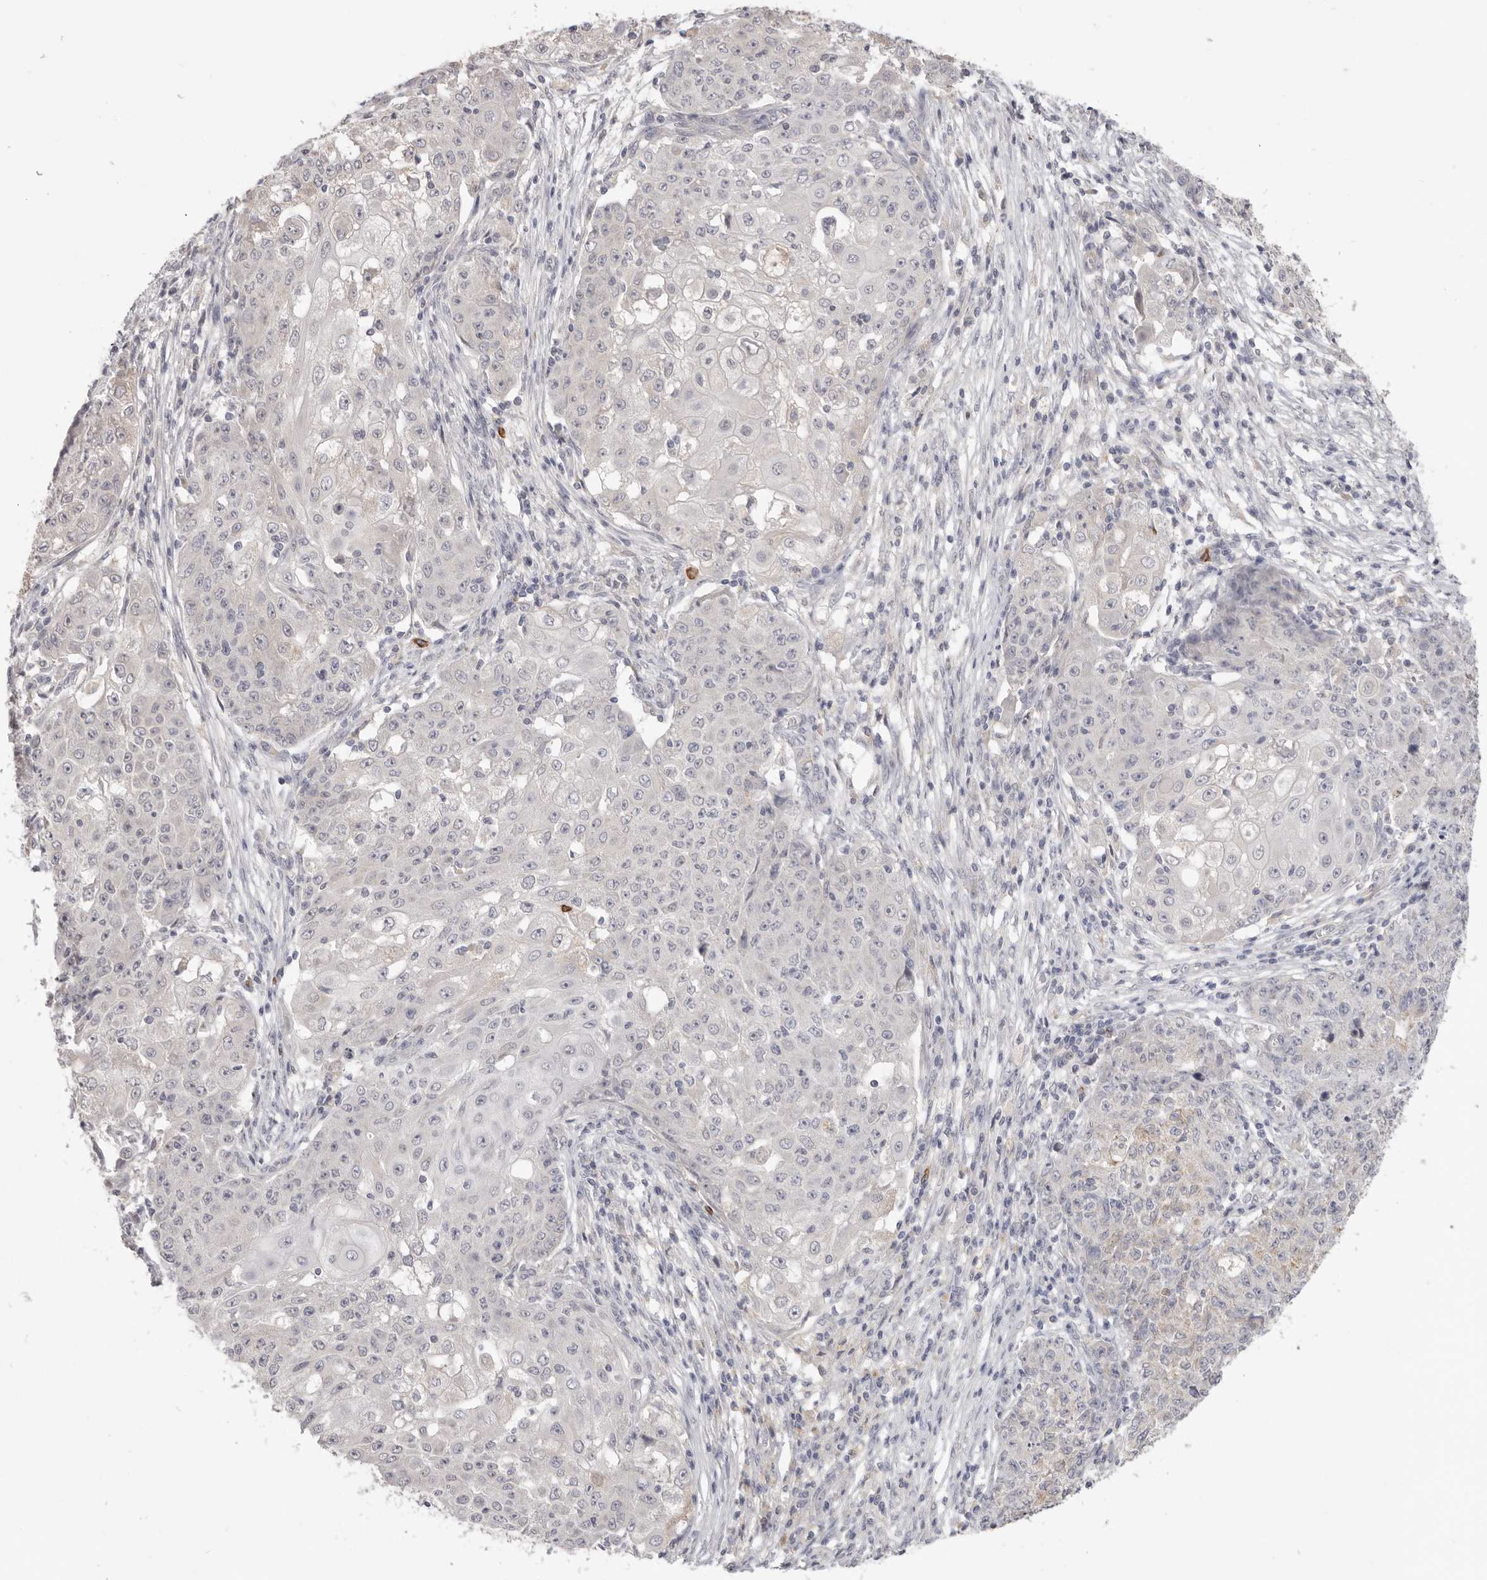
{"staining": {"intensity": "negative", "quantity": "none", "location": "none"}, "tissue": "ovarian cancer", "cell_type": "Tumor cells", "image_type": "cancer", "snomed": [{"axis": "morphology", "description": "Carcinoma, endometroid"}, {"axis": "topography", "description": "Ovary"}], "caption": "A photomicrograph of ovarian endometroid carcinoma stained for a protein reveals no brown staining in tumor cells.", "gene": "XIRP1", "patient": {"sex": "female", "age": 42}}